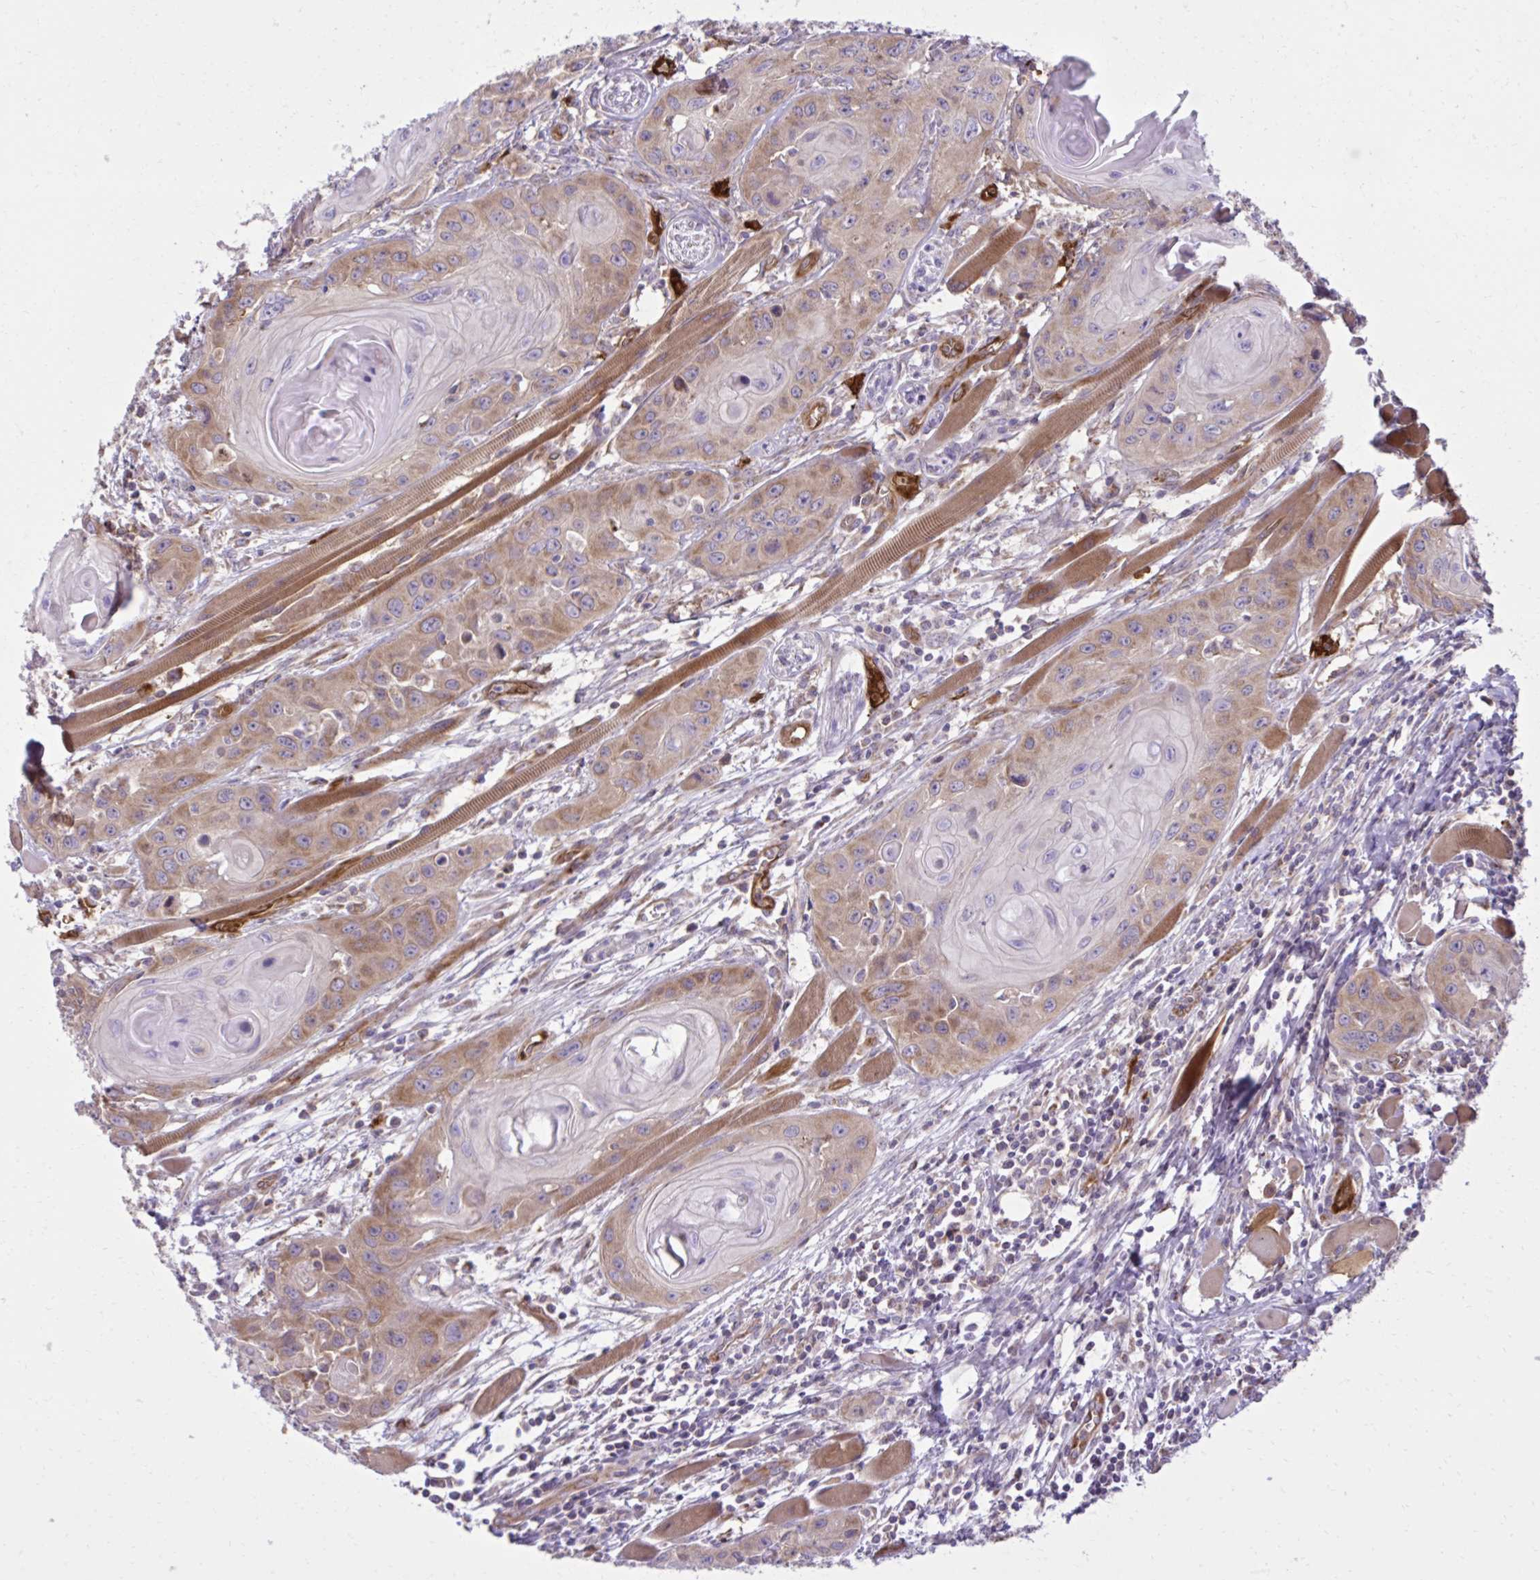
{"staining": {"intensity": "moderate", "quantity": "25%-75%", "location": "cytoplasmic/membranous"}, "tissue": "head and neck cancer", "cell_type": "Tumor cells", "image_type": "cancer", "snomed": [{"axis": "morphology", "description": "Squamous cell carcinoma, NOS"}, {"axis": "topography", "description": "Oral tissue"}, {"axis": "topography", "description": "Head-Neck"}], "caption": "IHC image of neoplastic tissue: squamous cell carcinoma (head and neck) stained using IHC shows medium levels of moderate protein expression localized specifically in the cytoplasmic/membranous of tumor cells, appearing as a cytoplasmic/membranous brown color.", "gene": "LIMS1", "patient": {"sex": "male", "age": 58}}